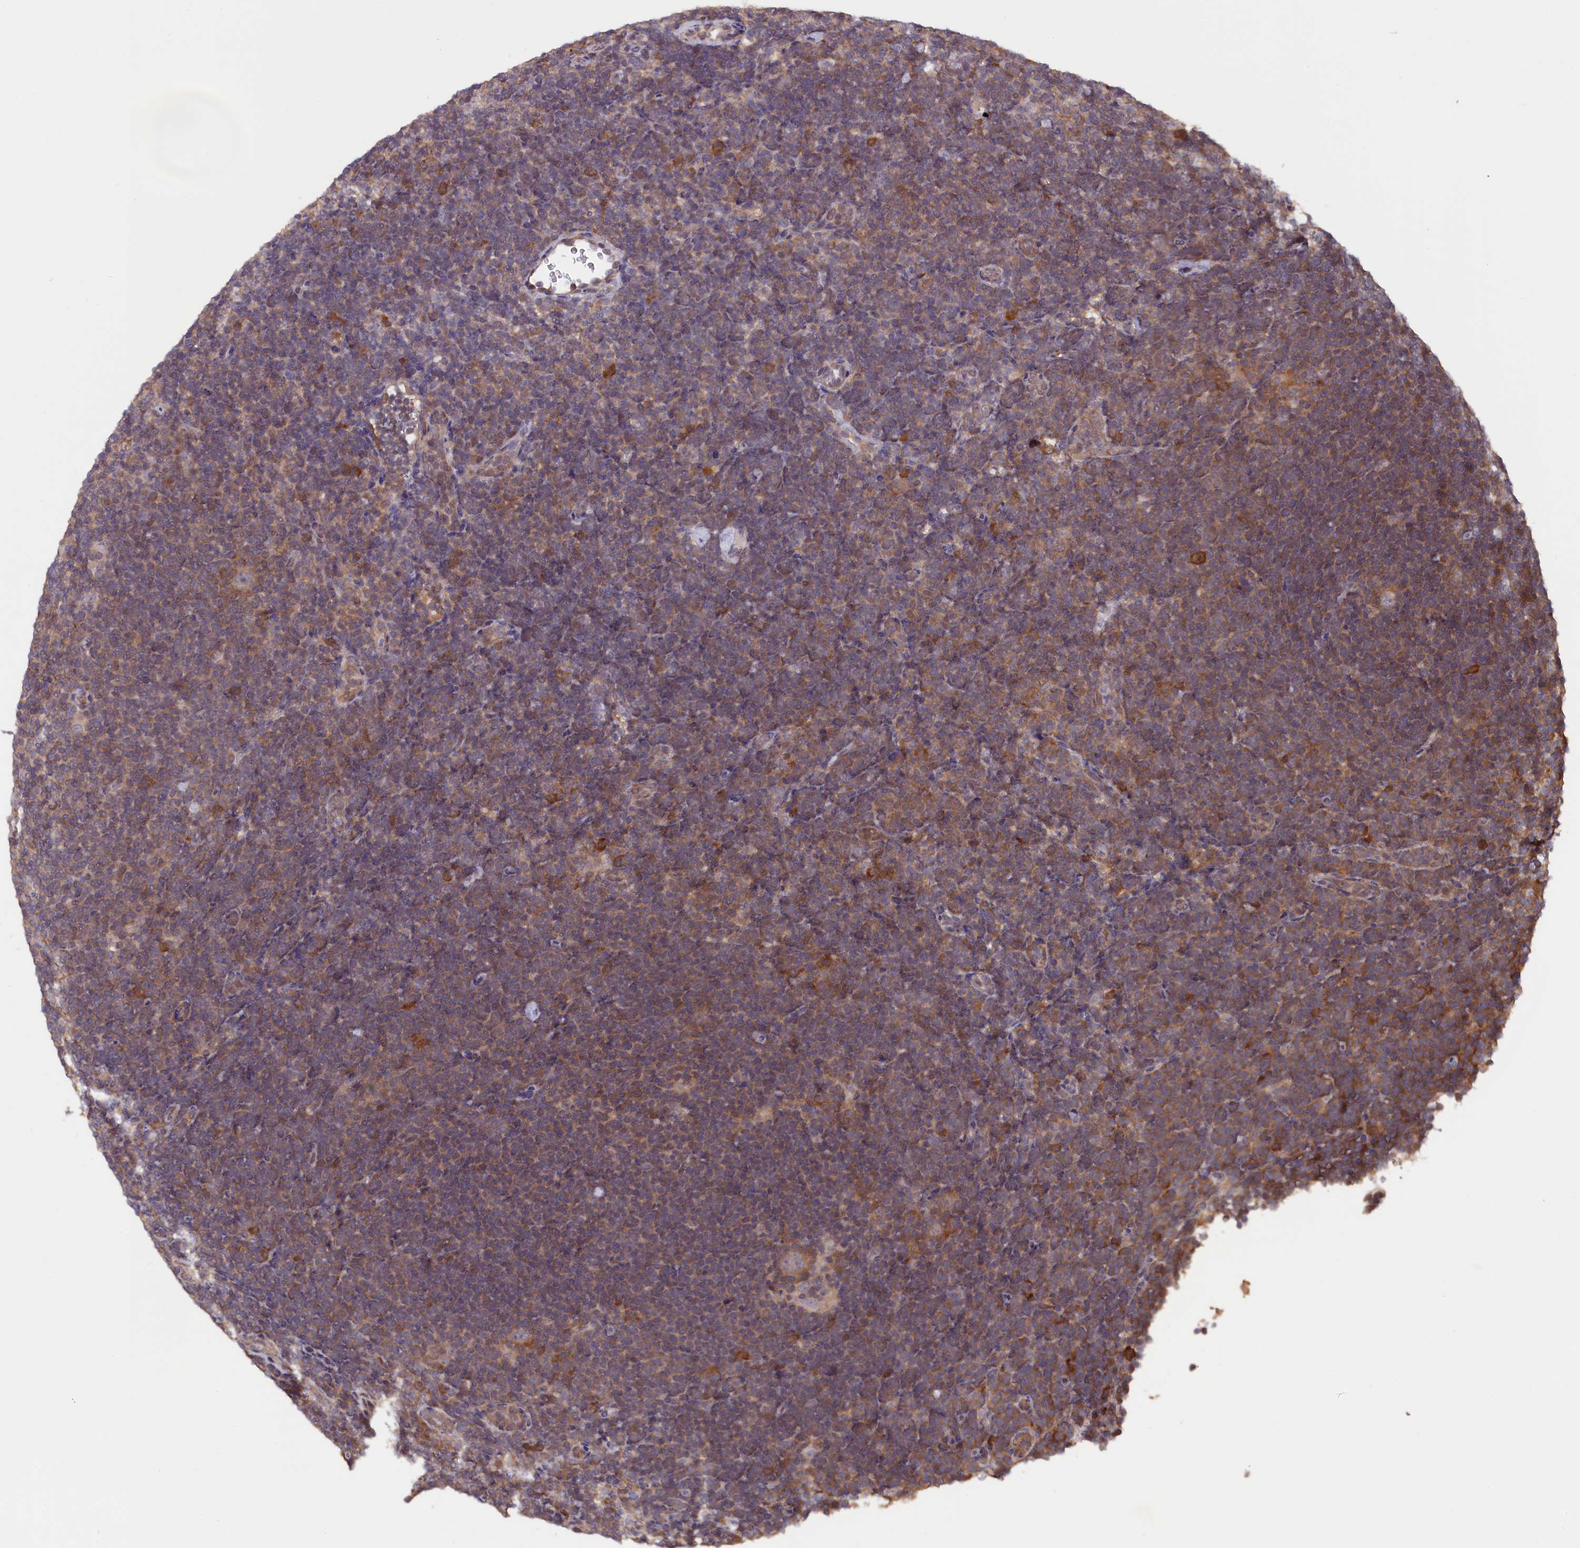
{"staining": {"intensity": "weak", "quantity": "25%-75%", "location": "cytoplasmic/membranous"}, "tissue": "lymphoma", "cell_type": "Tumor cells", "image_type": "cancer", "snomed": [{"axis": "morphology", "description": "Hodgkin's disease, NOS"}, {"axis": "topography", "description": "Lymph node"}], "caption": "Tumor cells exhibit low levels of weak cytoplasmic/membranous expression in about 25%-75% of cells in human lymphoma.", "gene": "JPT2", "patient": {"sex": "female", "age": 57}}